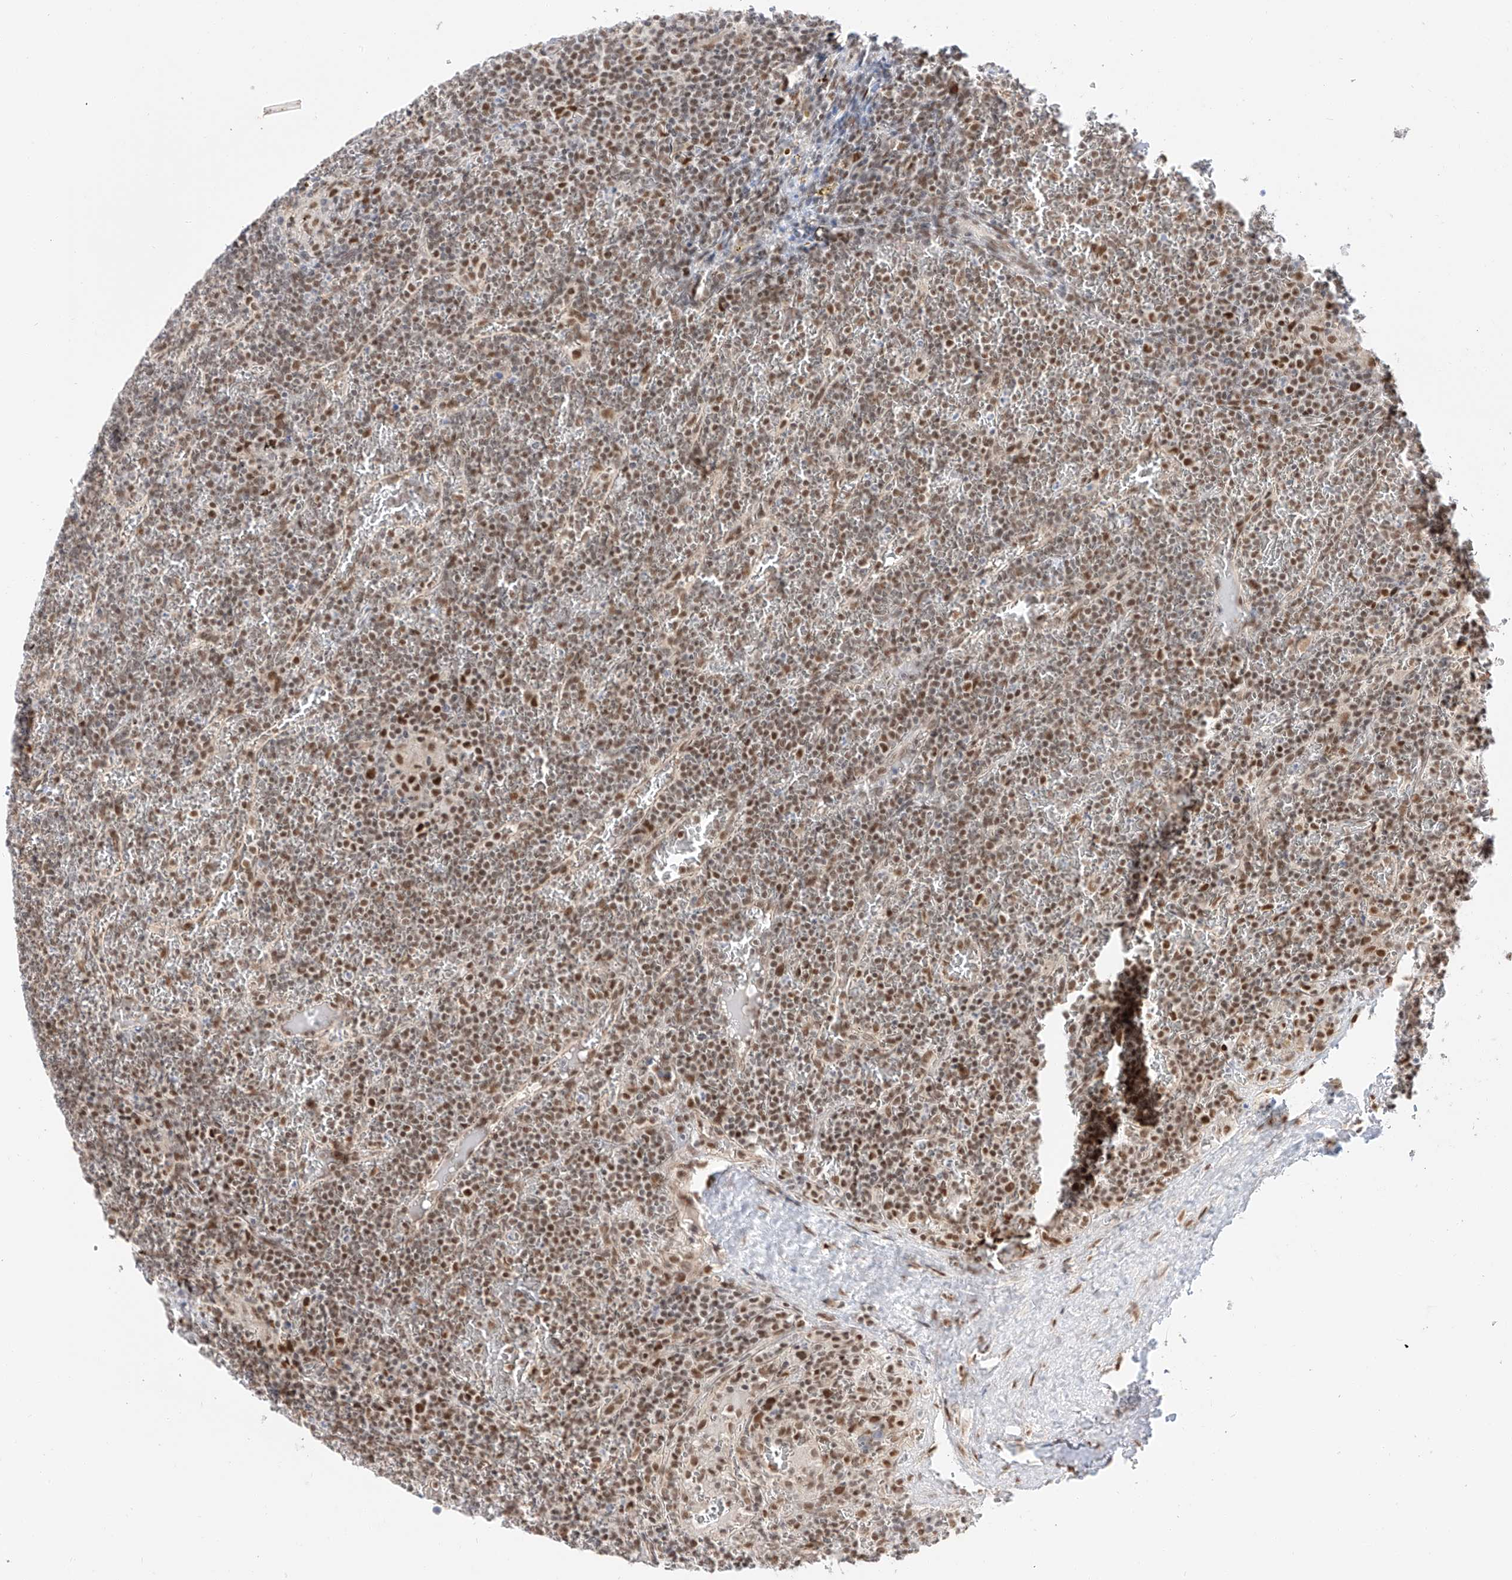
{"staining": {"intensity": "moderate", "quantity": ">75%", "location": "nuclear"}, "tissue": "lymphoma", "cell_type": "Tumor cells", "image_type": "cancer", "snomed": [{"axis": "morphology", "description": "Malignant lymphoma, non-Hodgkin's type, Low grade"}, {"axis": "topography", "description": "Spleen"}], "caption": "Brown immunohistochemical staining in malignant lymphoma, non-Hodgkin's type (low-grade) shows moderate nuclear expression in about >75% of tumor cells.", "gene": "POGK", "patient": {"sex": "female", "age": 19}}